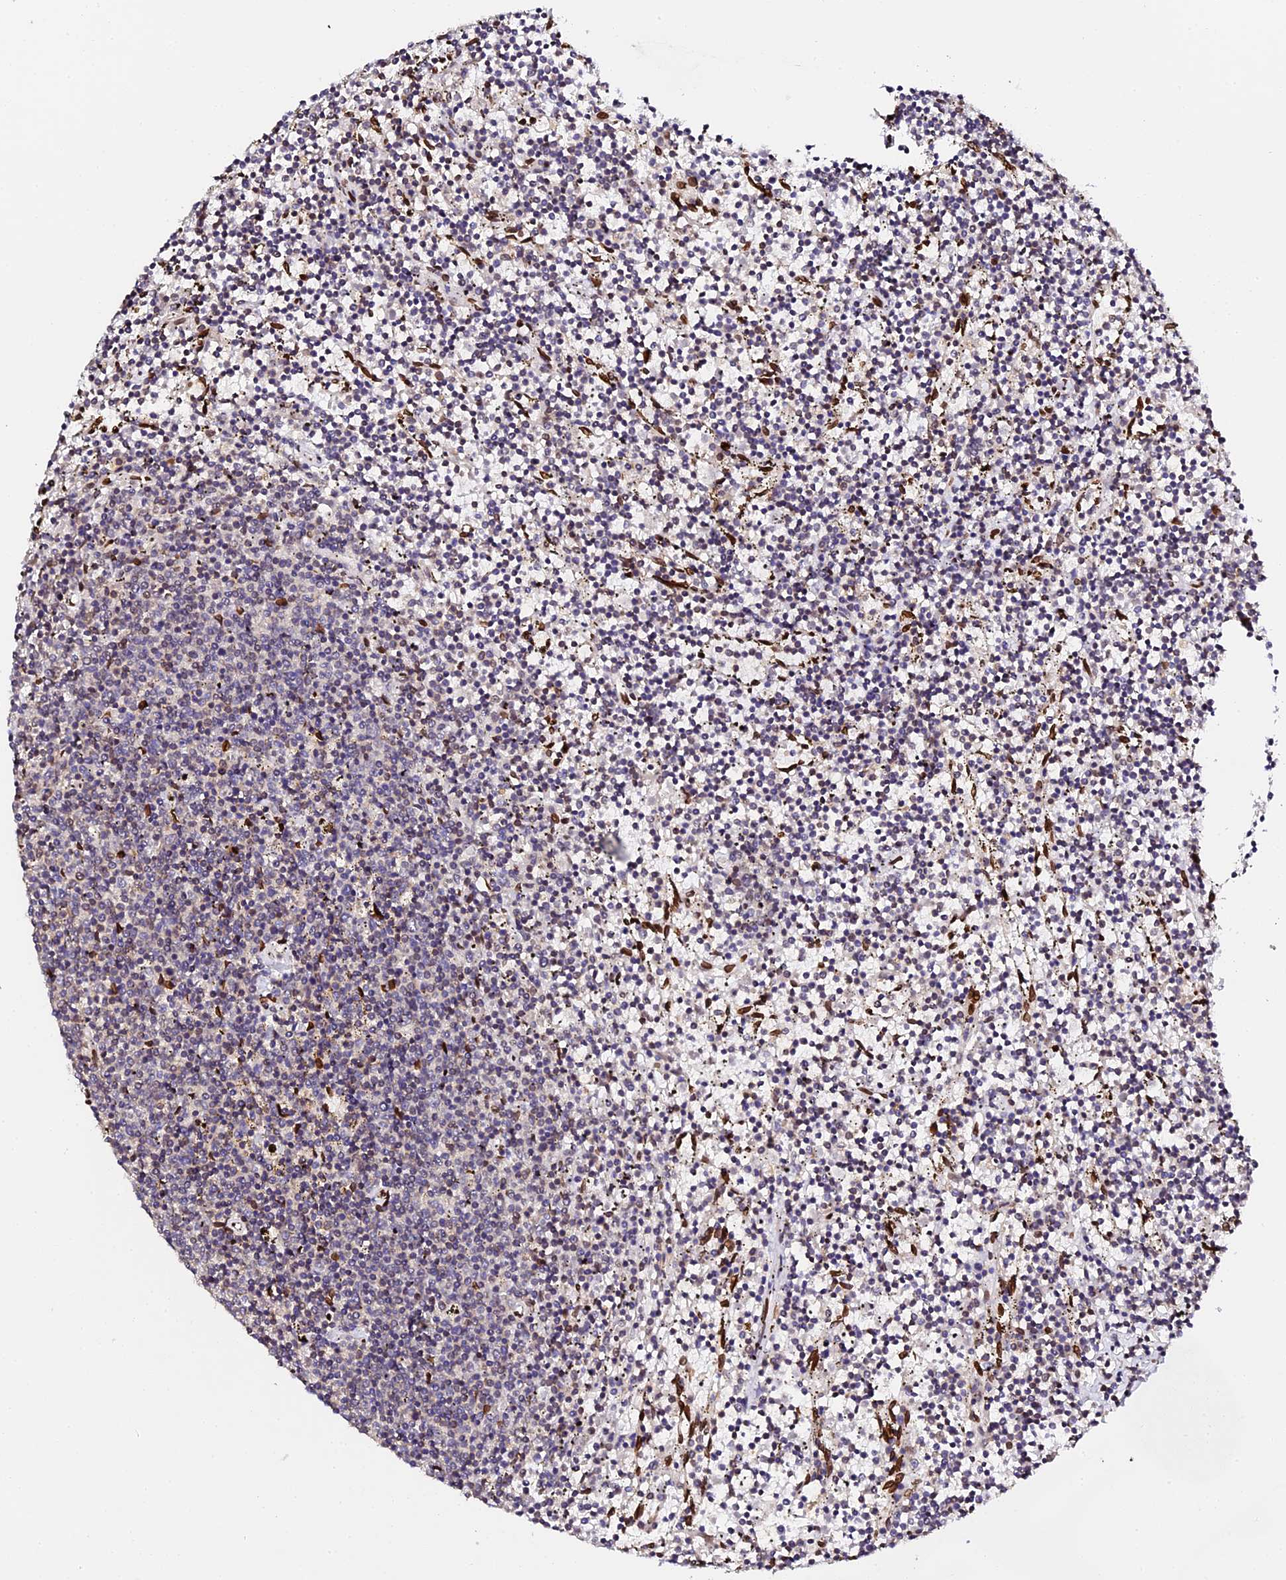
{"staining": {"intensity": "negative", "quantity": "none", "location": "none"}, "tissue": "lymphoma", "cell_type": "Tumor cells", "image_type": "cancer", "snomed": [{"axis": "morphology", "description": "Malignant lymphoma, non-Hodgkin's type, Low grade"}, {"axis": "topography", "description": "Spleen"}], "caption": "This histopathology image is of lymphoma stained with IHC to label a protein in brown with the nuclei are counter-stained blue. There is no staining in tumor cells.", "gene": "ANAPC5", "patient": {"sex": "female", "age": 50}}